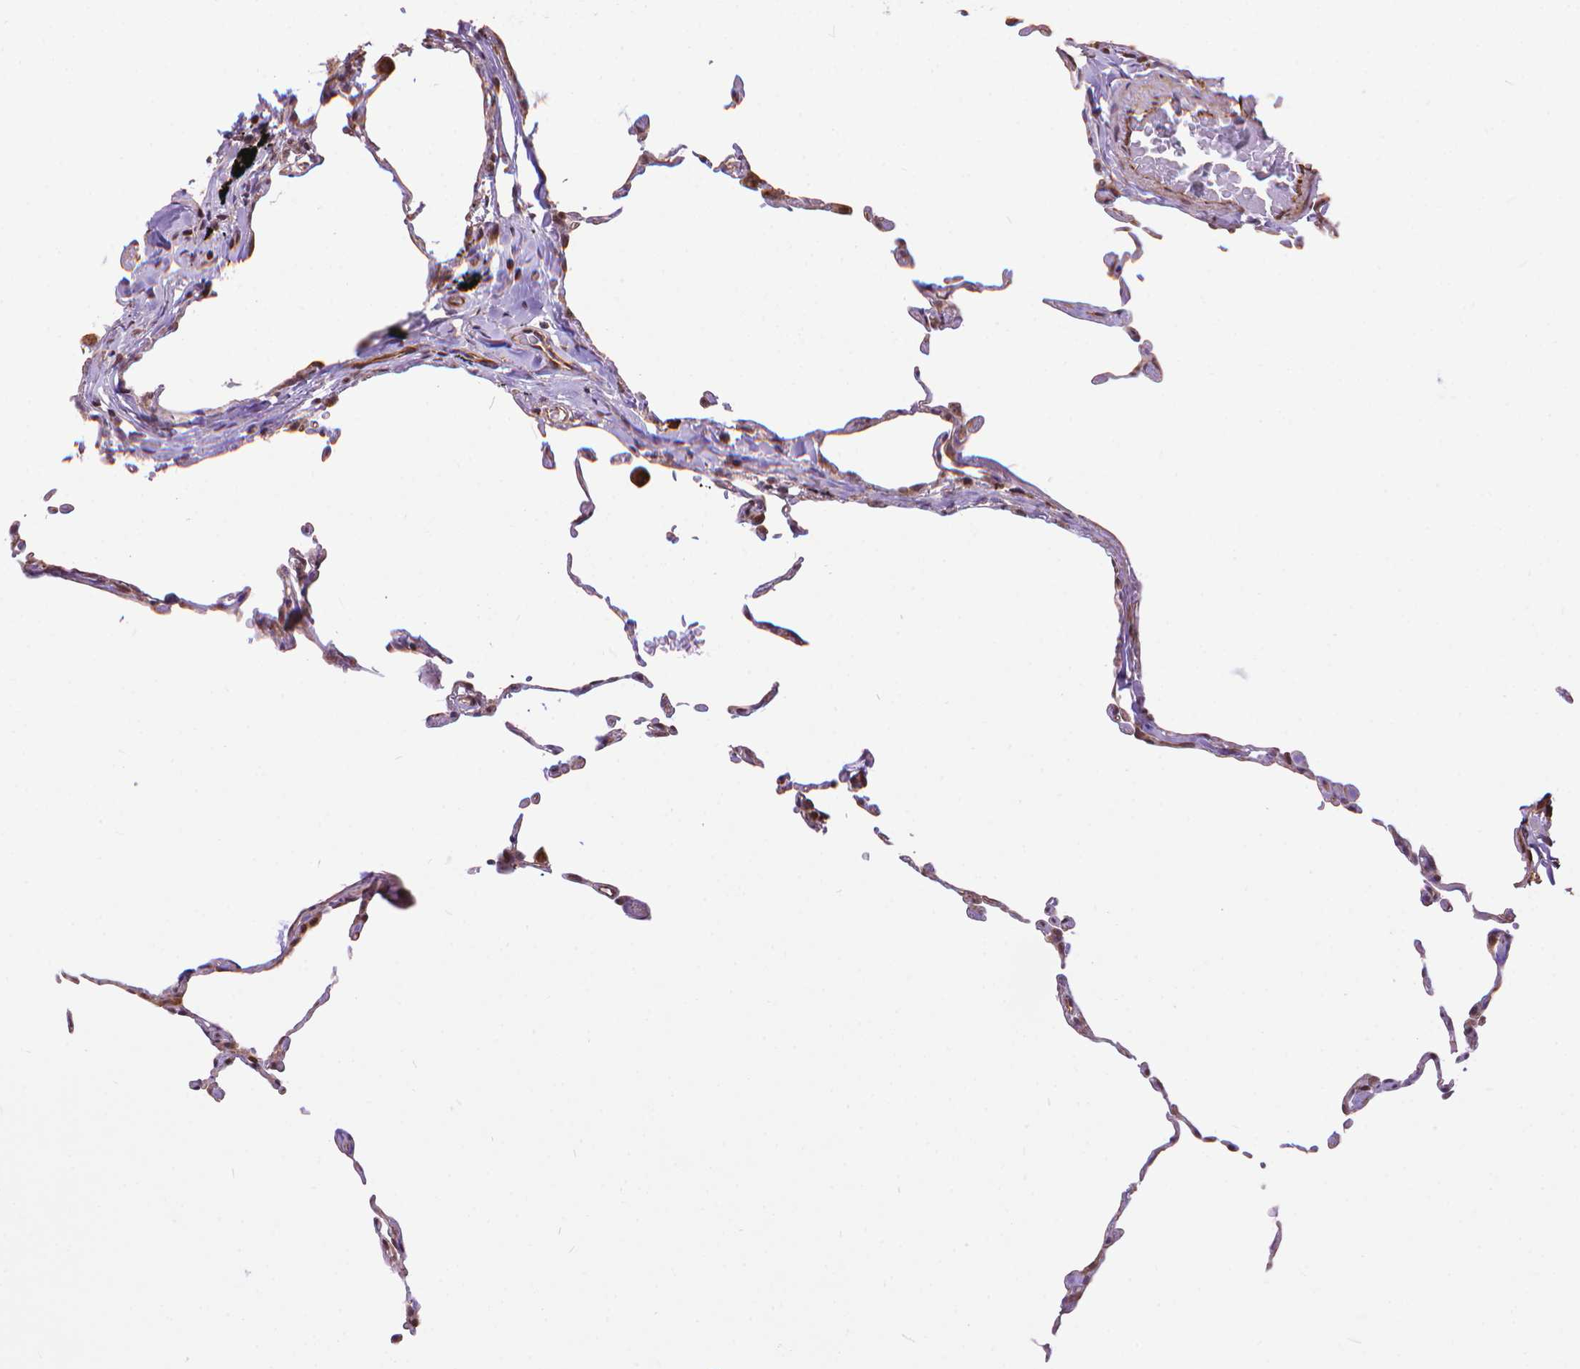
{"staining": {"intensity": "negative", "quantity": "none", "location": "none"}, "tissue": "lung", "cell_type": "Alveolar cells", "image_type": "normal", "snomed": [{"axis": "morphology", "description": "Normal tissue, NOS"}, {"axis": "topography", "description": "Lung"}], "caption": "DAB immunohistochemical staining of normal human lung displays no significant positivity in alveolar cells.", "gene": "TMEM135", "patient": {"sex": "female", "age": 57}}